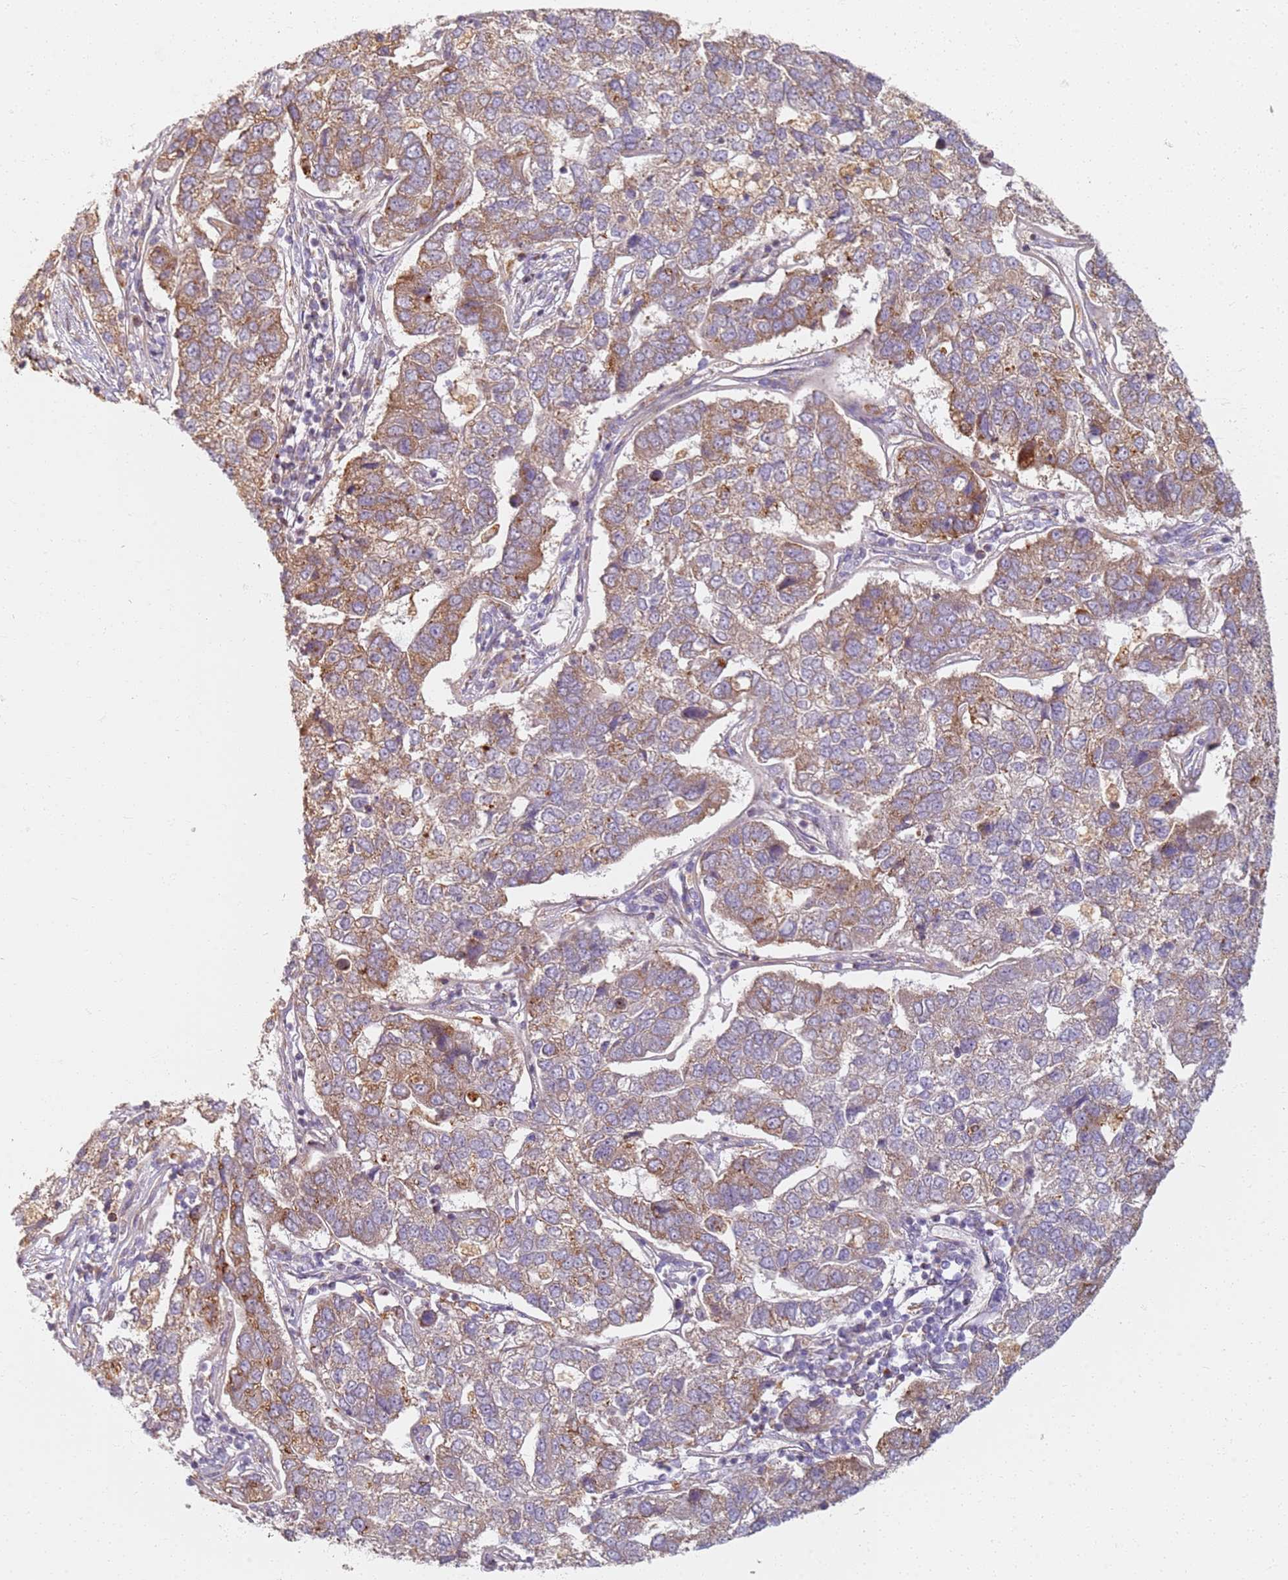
{"staining": {"intensity": "moderate", "quantity": ">75%", "location": "cytoplasmic/membranous"}, "tissue": "pancreatic cancer", "cell_type": "Tumor cells", "image_type": "cancer", "snomed": [{"axis": "morphology", "description": "Adenocarcinoma, NOS"}, {"axis": "topography", "description": "Pancreas"}], "caption": "High-power microscopy captured an IHC micrograph of pancreatic cancer, revealing moderate cytoplasmic/membranous positivity in about >75% of tumor cells.", "gene": "PROKR2", "patient": {"sex": "female", "age": 61}}